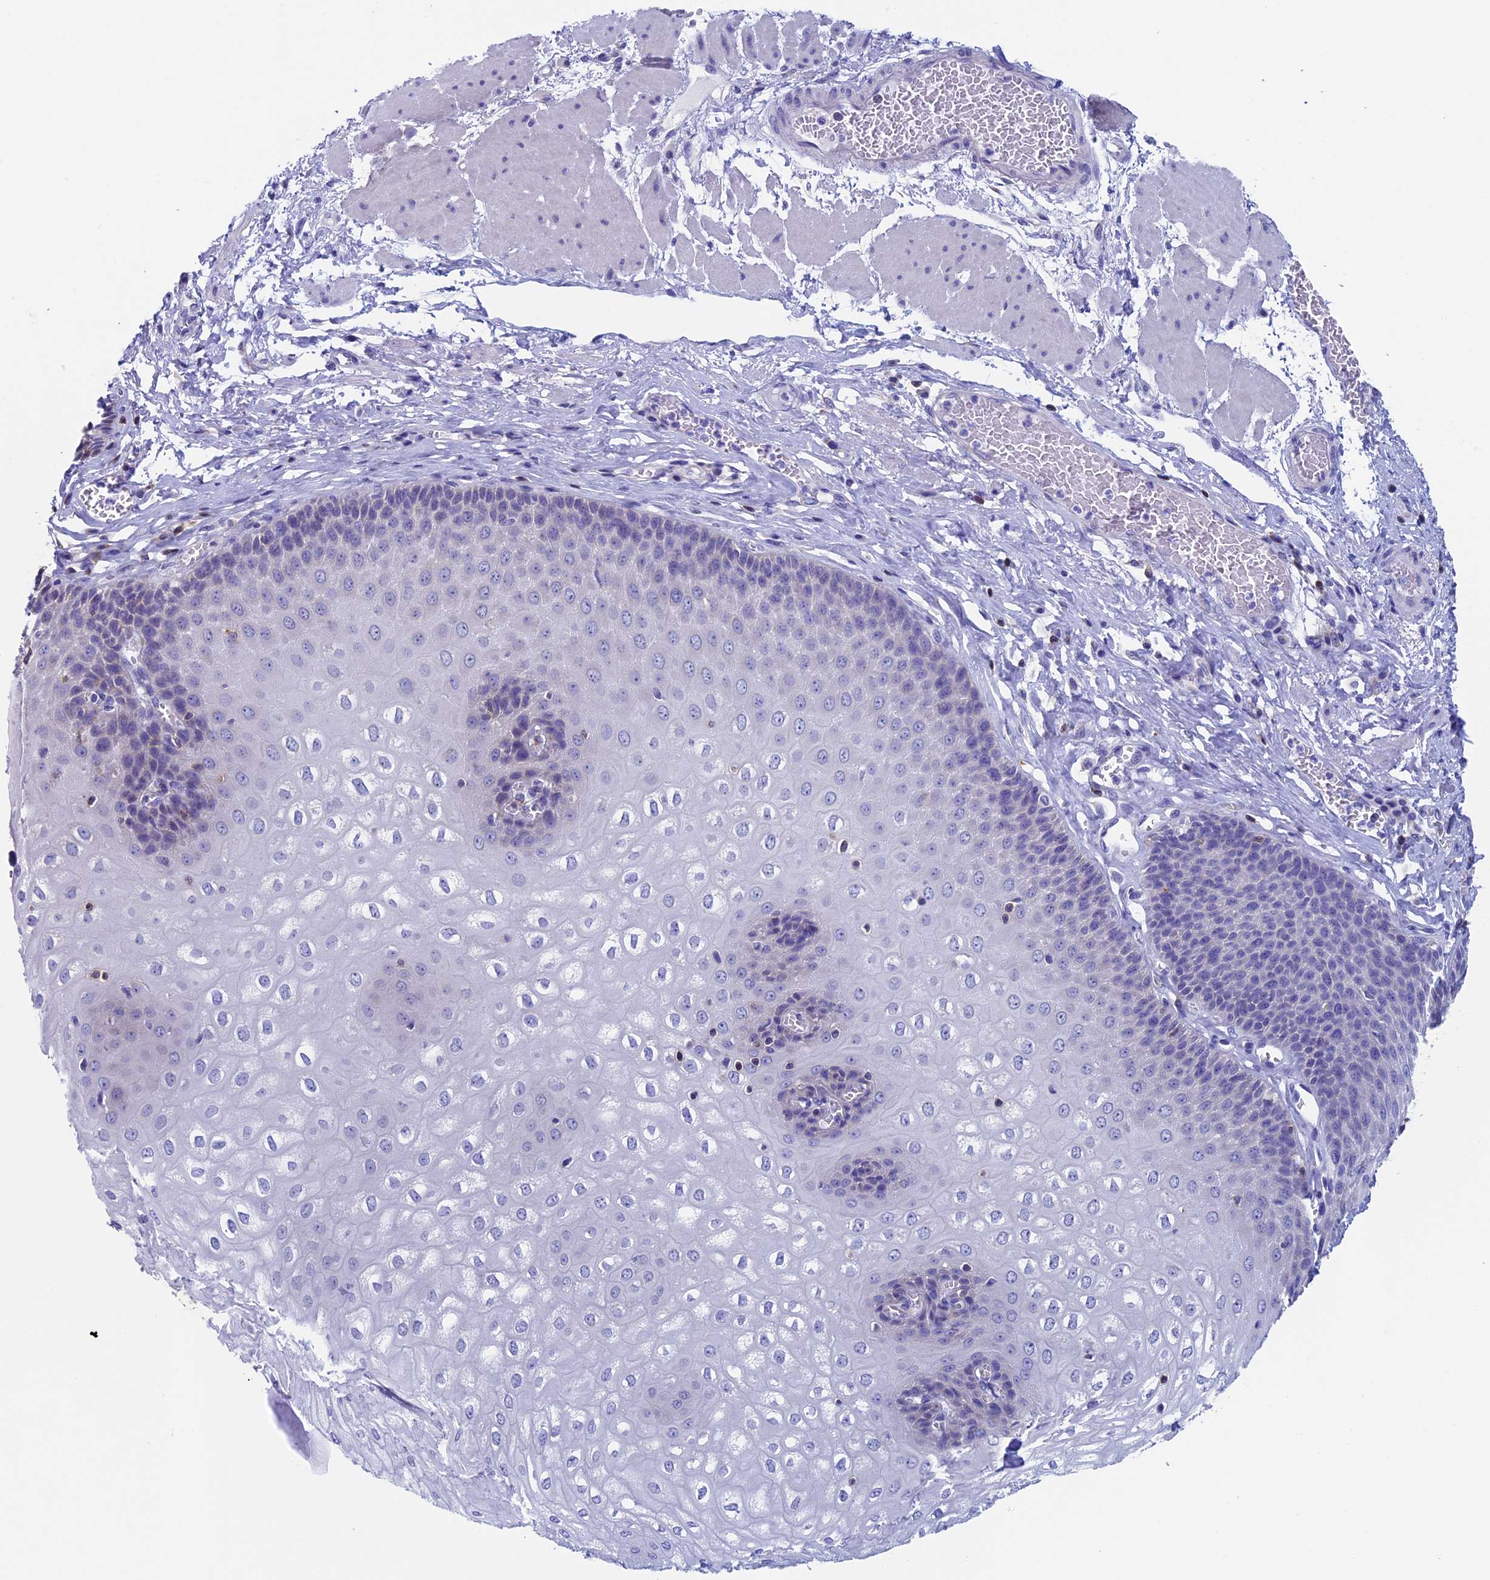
{"staining": {"intensity": "negative", "quantity": "none", "location": "none"}, "tissue": "esophagus", "cell_type": "Squamous epithelial cells", "image_type": "normal", "snomed": [{"axis": "morphology", "description": "Normal tissue, NOS"}, {"axis": "topography", "description": "Esophagus"}], "caption": "Photomicrograph shows no significant protein expression in squamous epithelial cells of normal esophagus. Nuclei are stained in blue.", "gene": "SEPTIN1", "patient": {"sex": "male", "age": 60}}